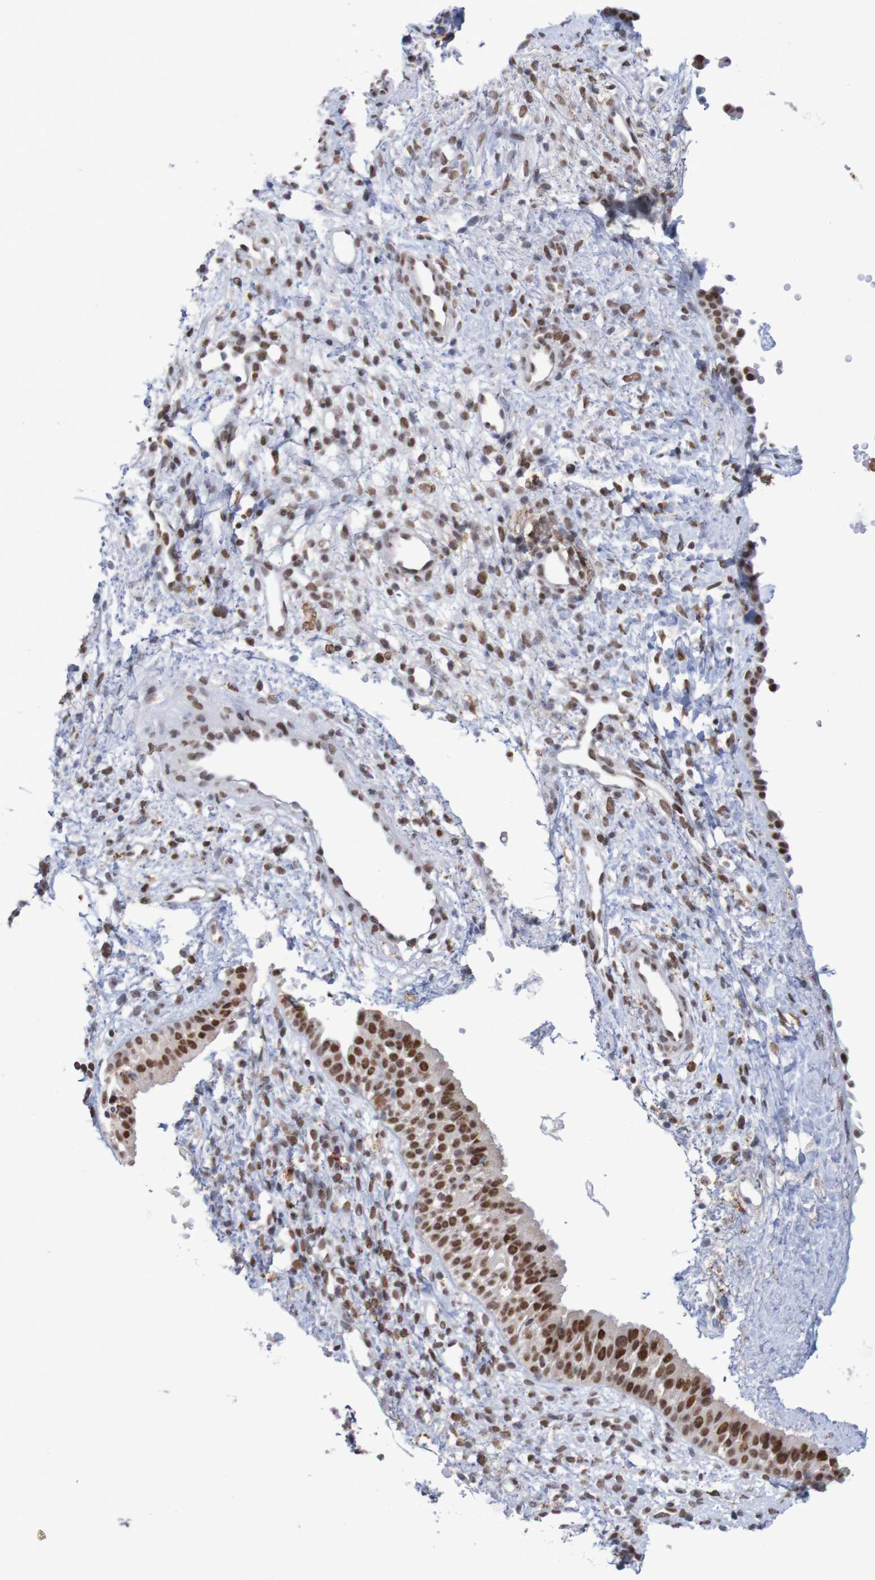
{"staining": {"intensity": "strong", "quantity": ">75%", "location": "nuclear"}, "tissue": "nasopharynx", "cell_type": "Respiratory epithelial cells", "image_type": "normal", "snomed": [{"axis": "morphology", "description": "Normal tissue, NOS"}, {"axis": "topography", "description": "Nasopharynx"}], "caption": "Protein expression analysis of unremarkable nasopharynx shows strong nuclear positivity in about >75% of respiratory epithelial cells. (IHC, brightfield microscopy, high magnification).", "gene": "MRTFB", "patient": {"sex": "male", "age": 22}}